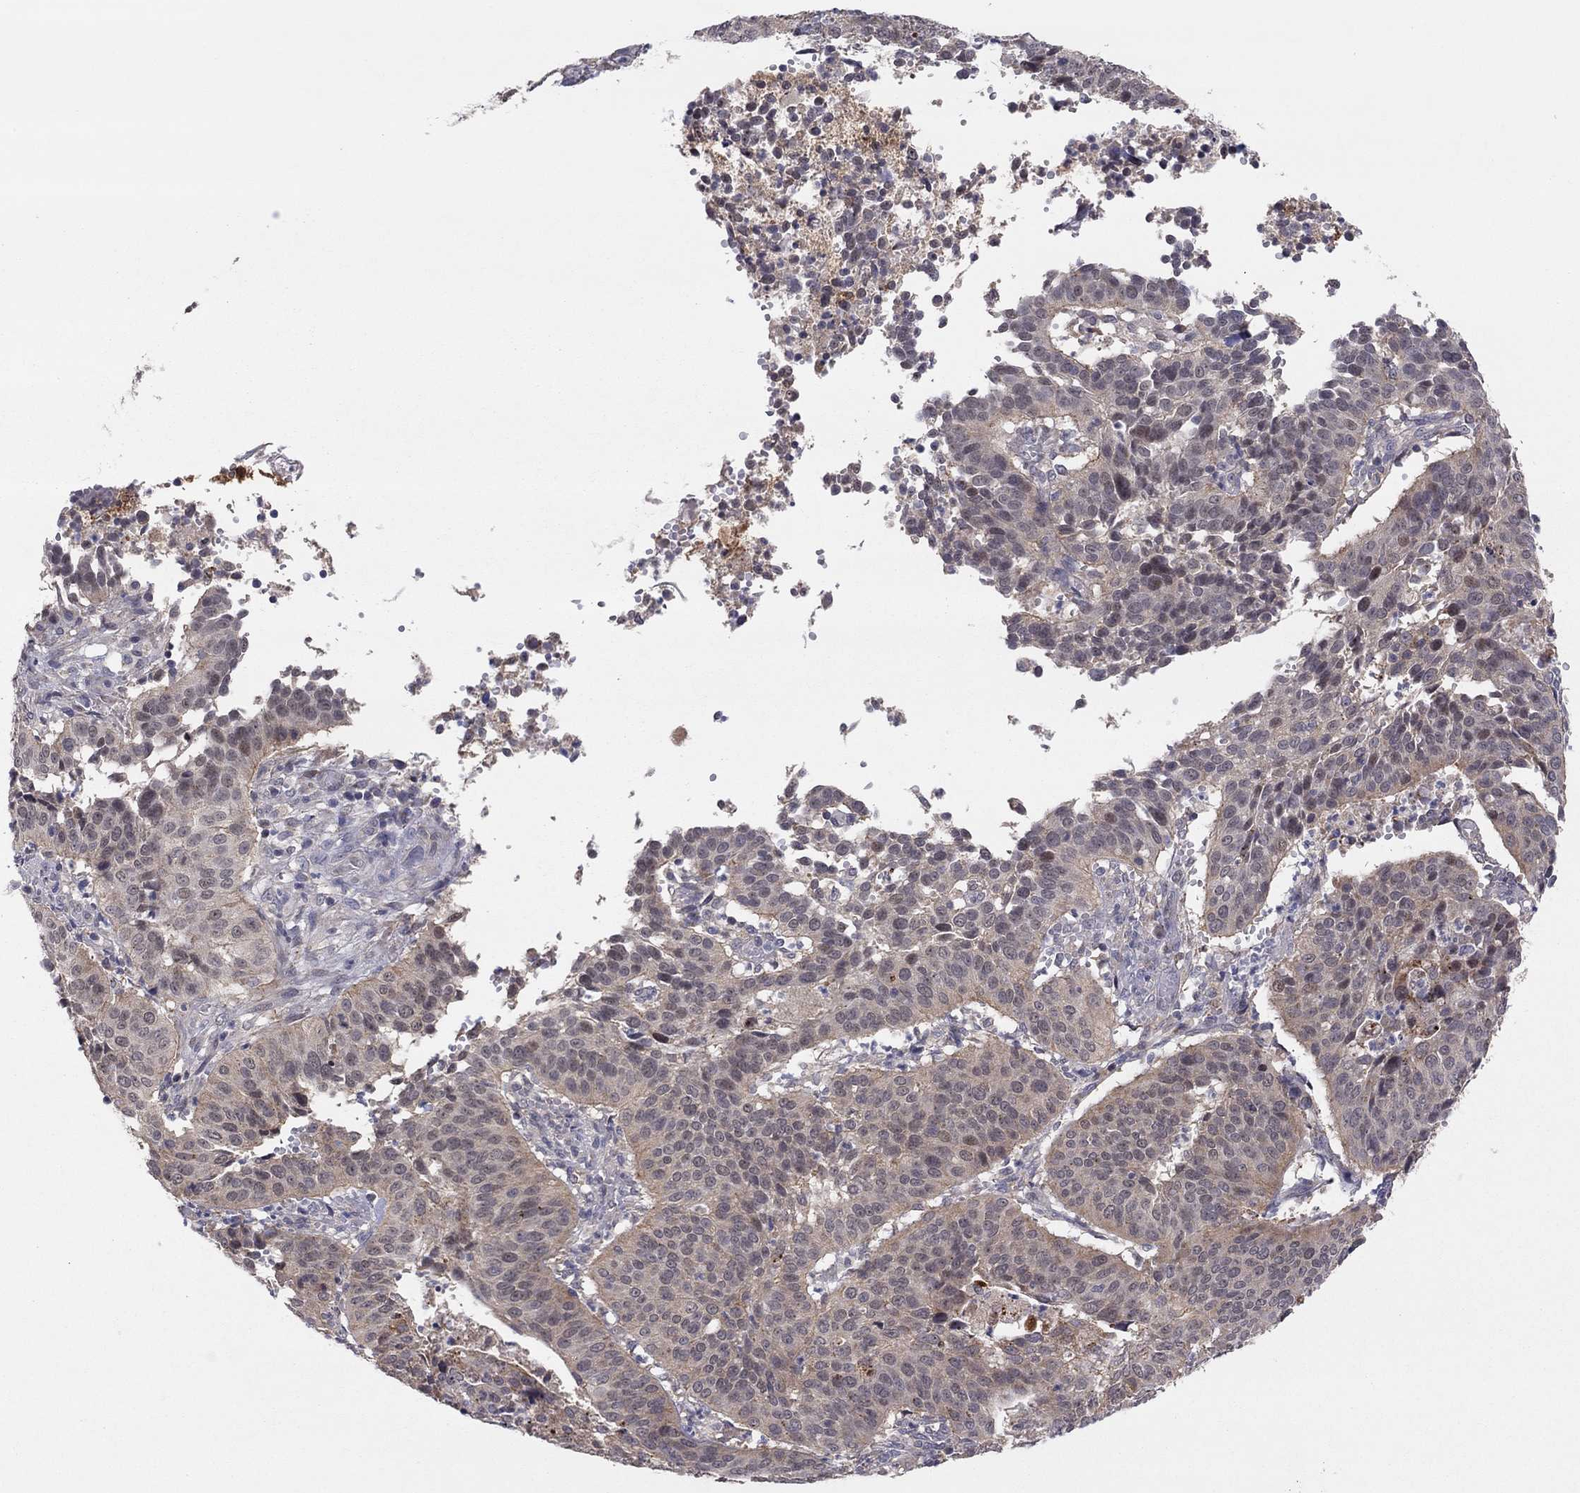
{"staining": {"intensity": "negative", "quantity": "none", "location": "none"}, "tissue": "cervical cancer", "cell_type": "Tumor cells", "image_type": "cancer", "snomed": [{"axis": "morphology", "description": "Normal tissue, NOS"}, {"axis": "morphology", "description": "Squamous cell carcinoma, NOS"}, {"axis": "topography", "description": "Cervix"}], "caption": "The micrograph reveals no significant staining in tumor cells of cervical cancer.", "gene": "CRACDL", "patient": {"sex": "female", "age": 39}}